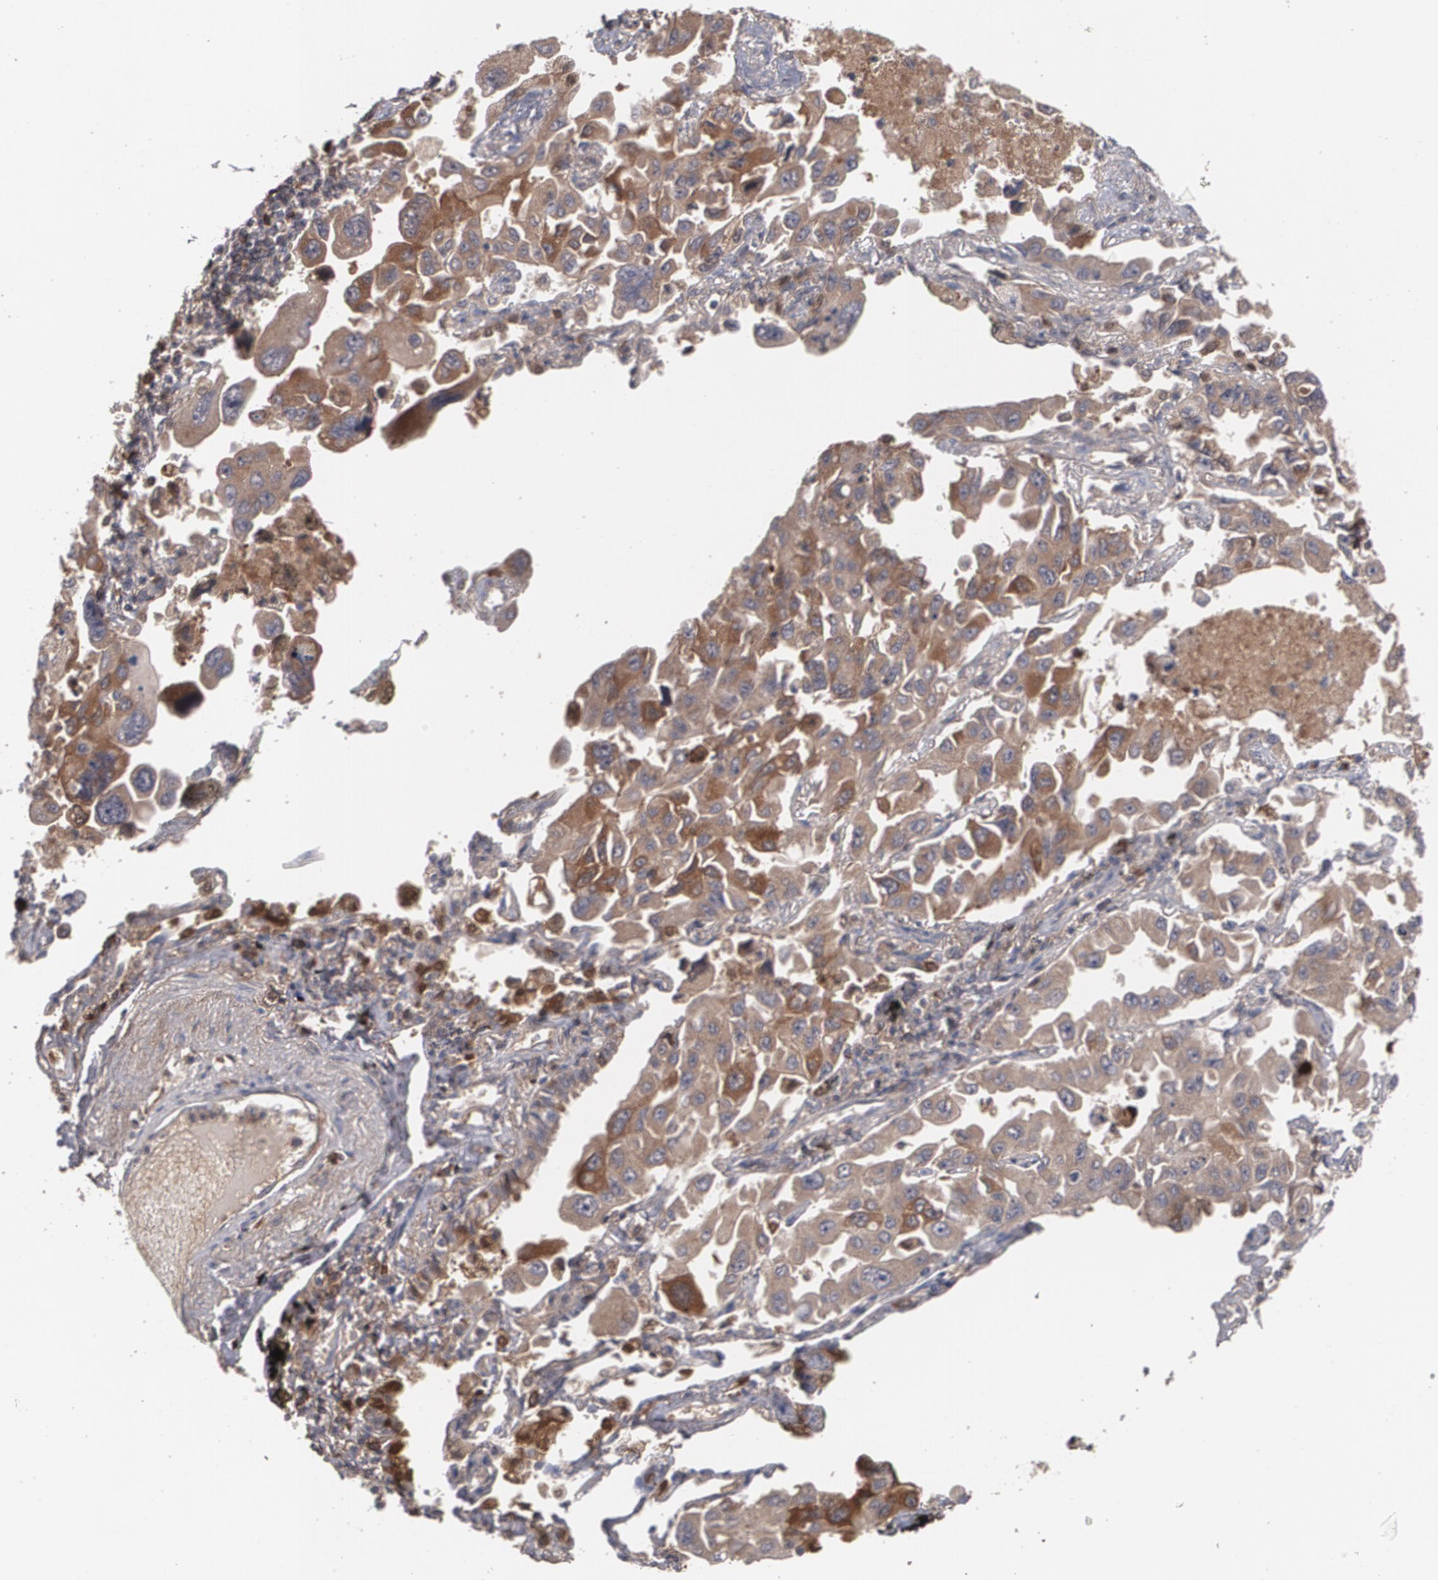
{"staining": {"intensity": "strong", "quantity": ">75%", "location": "cytoplasmic/membranous"}, "tissue": "lung cancer", "cell_type": "Tumor cells", "image_type": "cancer", "snomed": [{"axis": "morphology", "description": "Adenocarcinoma, NOS"}, {"axis": "topography", "description": "Lung"}], "caption": "The micrograph shows a brown stain indicating the presence of a protein in the cytoplasmic/membranous of tumor cells in adenocarcinoma (lung).", "gene": "ARF6", "patient": {"sex": "male", "age": 64}}